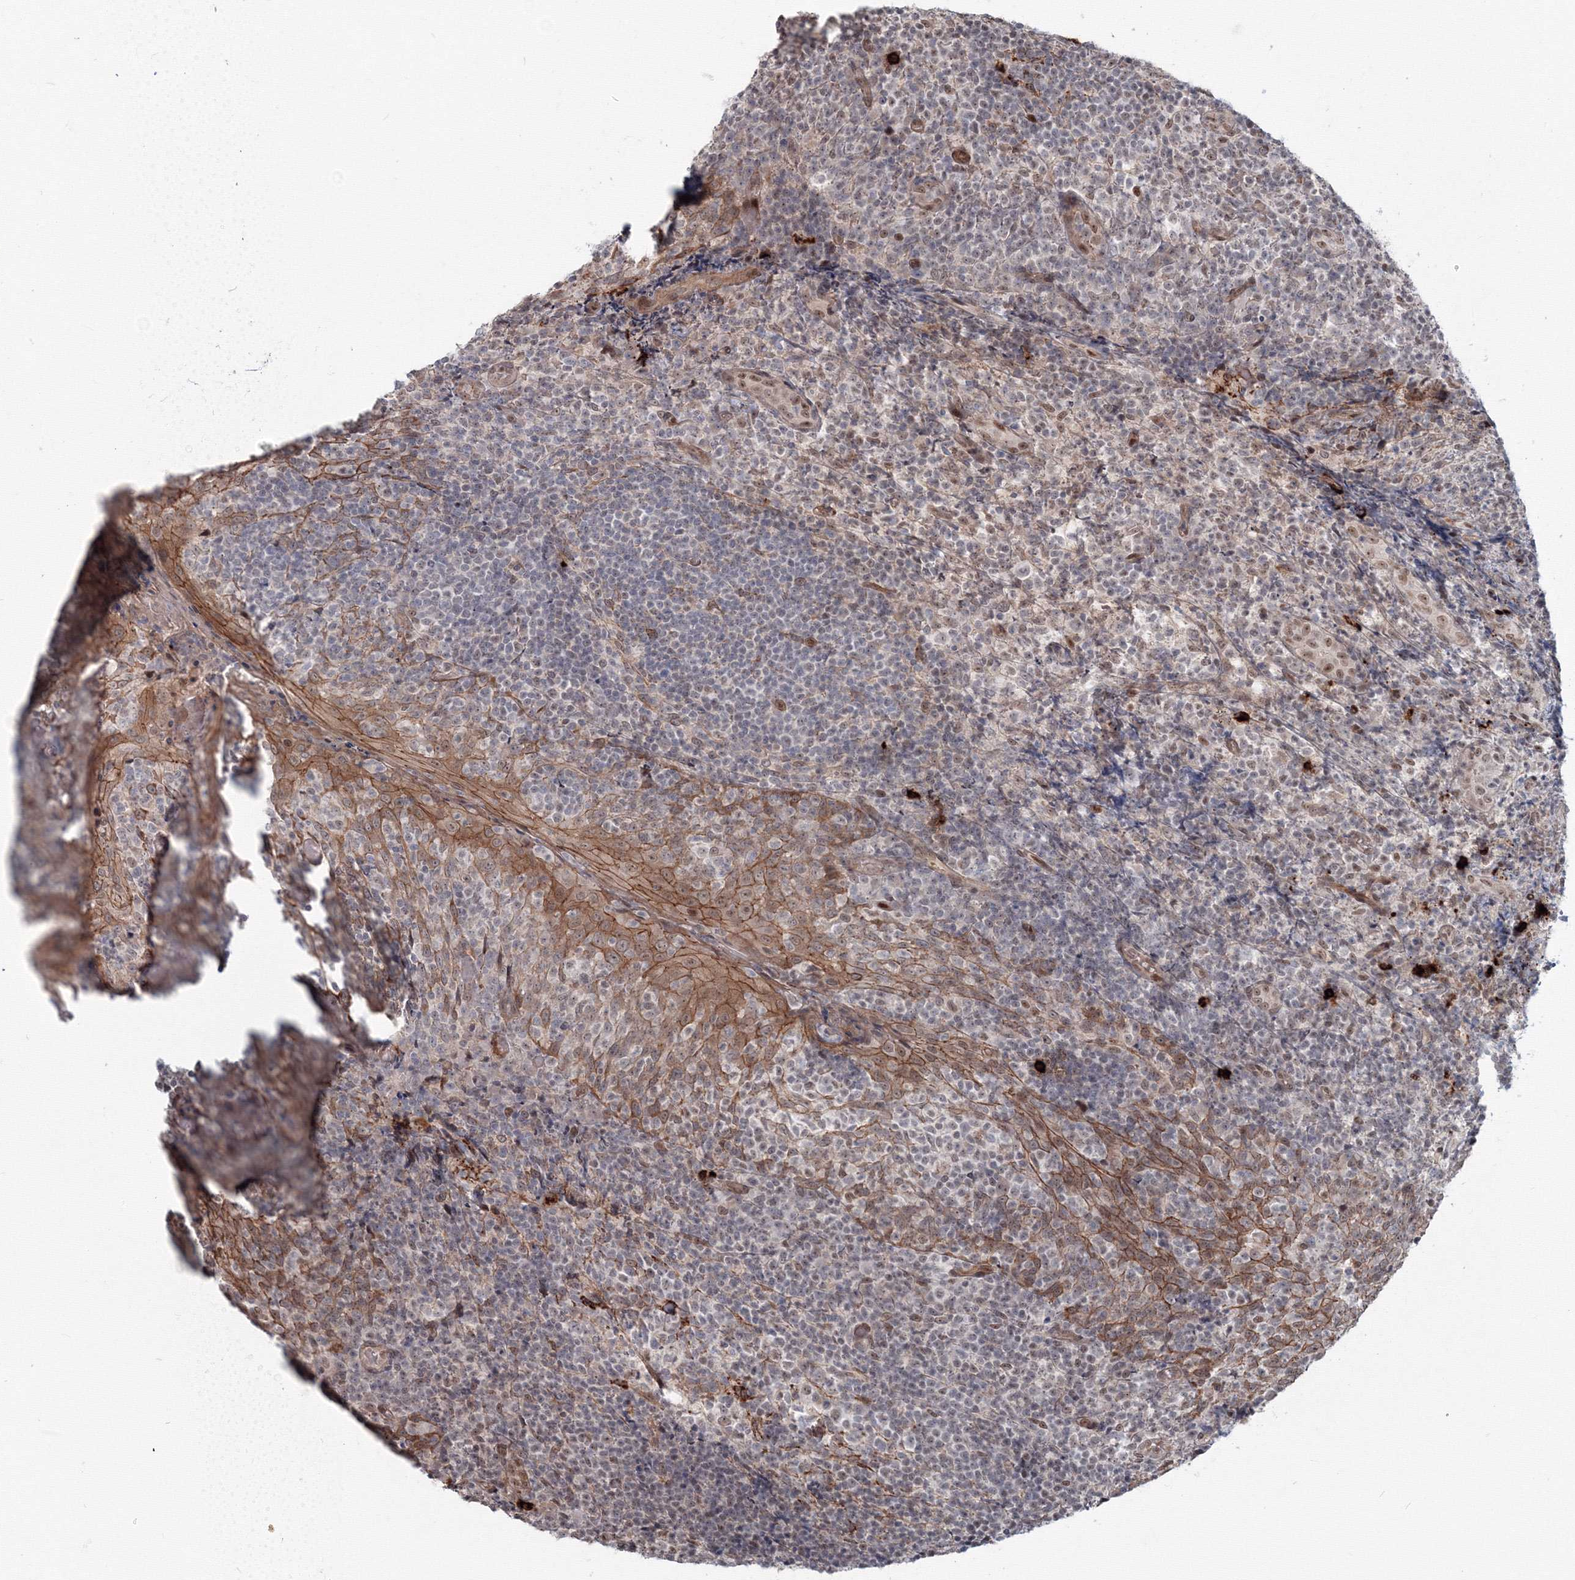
{"staining": {"intensity": "strong", "quantity": "<25%", "location": "cytoplasmic/membranous,nuclear"}, "tissue": "tonsil", "cell_type": "Germinal center cells", "image_type": "normal", "snomed": [{"axis": "morphology", "description": "Normal tissue, NOS"}, {"axis": "topography", "description": "Tonsil"}], "caption": "Tonsil stained with immunohistochemistry (IHC) reveals strong cytoplasmic/membranous,nuclear positivity in about <25% of germinal center cells. (DAB (3,3'-diaminobenzidine) IHC with brightfield microscopy, high magnification).", "gene": "SH3PXD2A", "patient": {"sex": "female", "age": 19}}